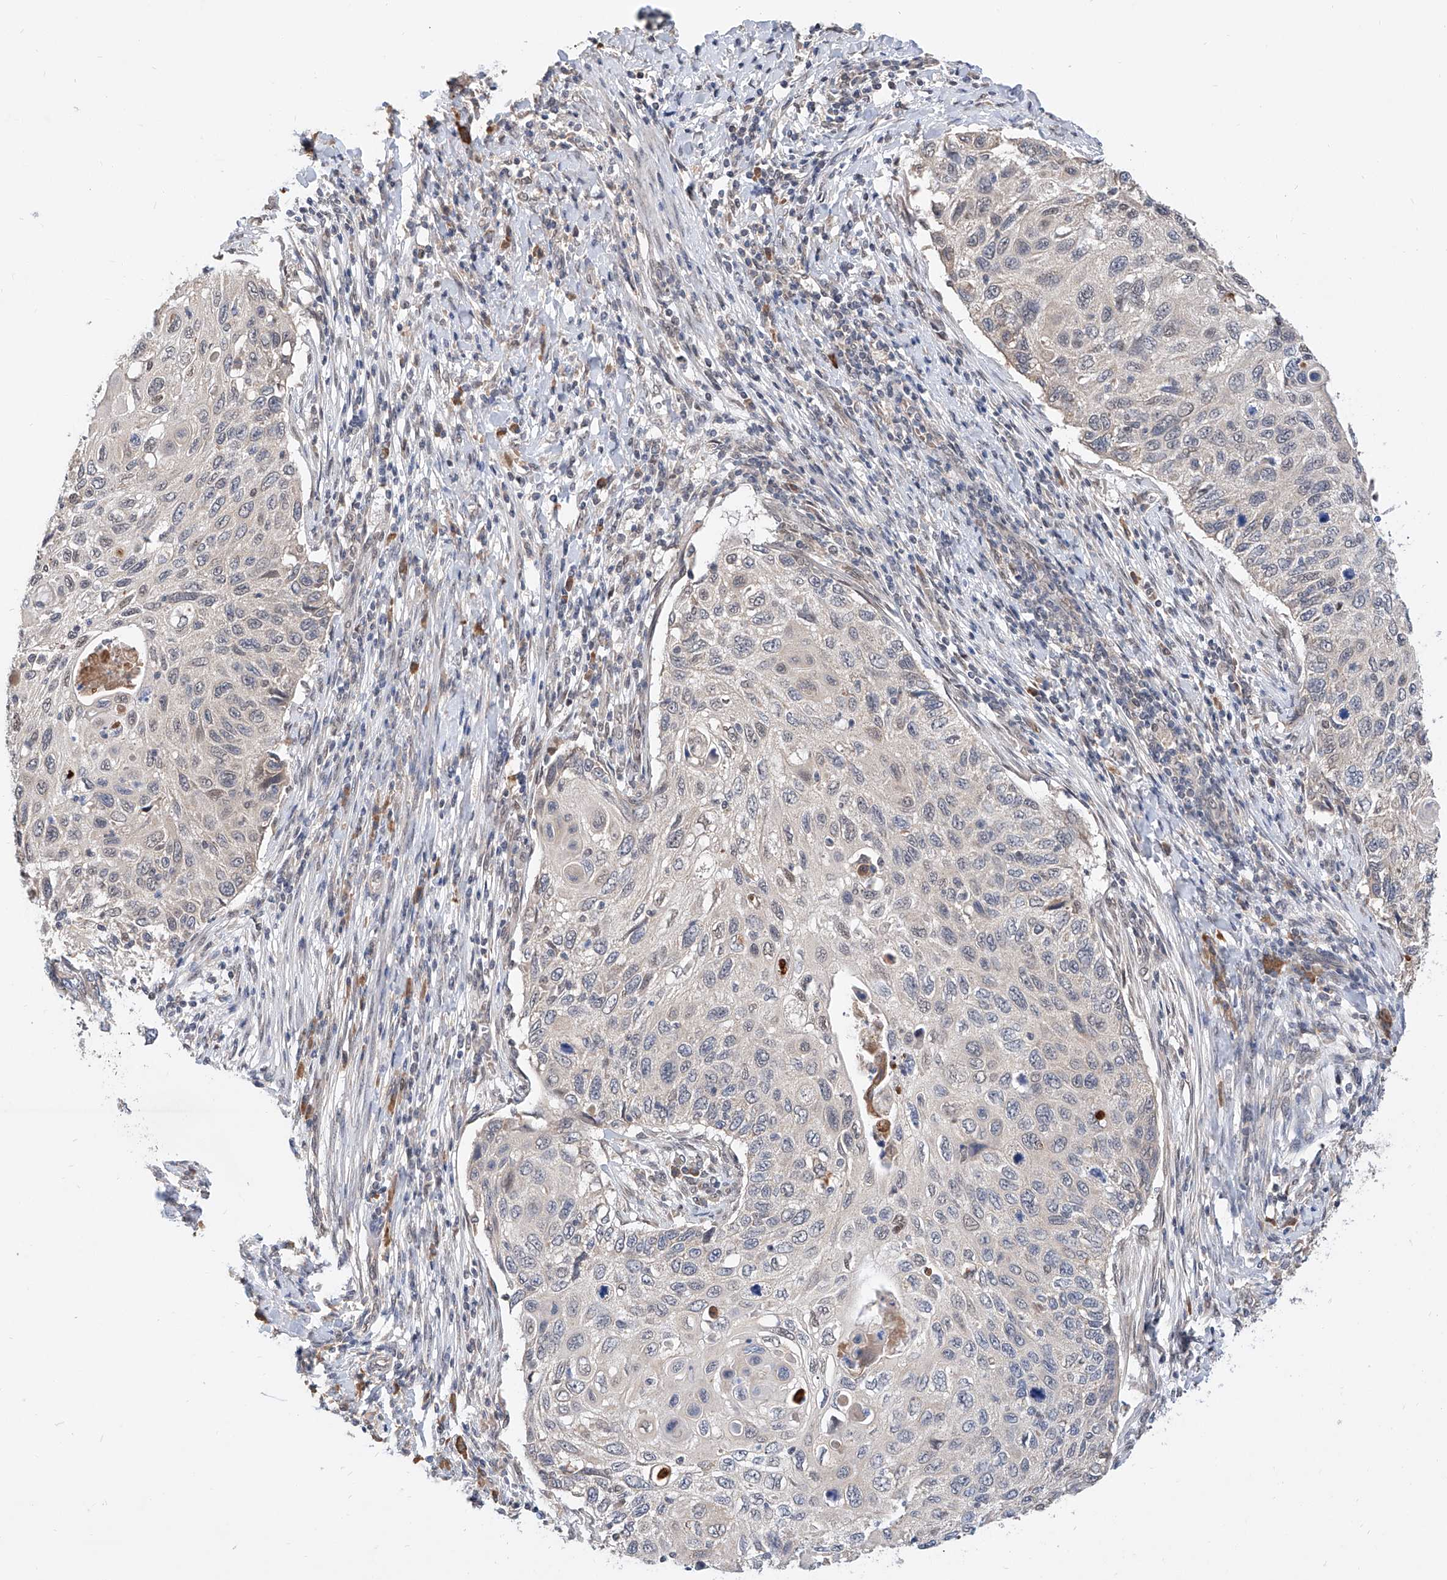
{"staining": {"intensity": "negative", "quantity": "none", "location": "none"}, "tissue": "cervical cancer", "cell_type": "Tumor cells", "image_type": "cancer", "snomed": [{"axis": "morphology", "description": "Squamous cell carcinoma, NOS"}, {"axis": "topography", "description": "Cervix"}], "caption": "Tumor cells are negative for brown protein staining in squamous cell carcinoma (cervical). Brightfield microscopy of immunohistochemistry (IHC) stained with DAB (brown) and hematoxylin (blue), captured at high magnification.", "gene": "CARMIL3", "patient": {"sex": "female", "age": 70}}